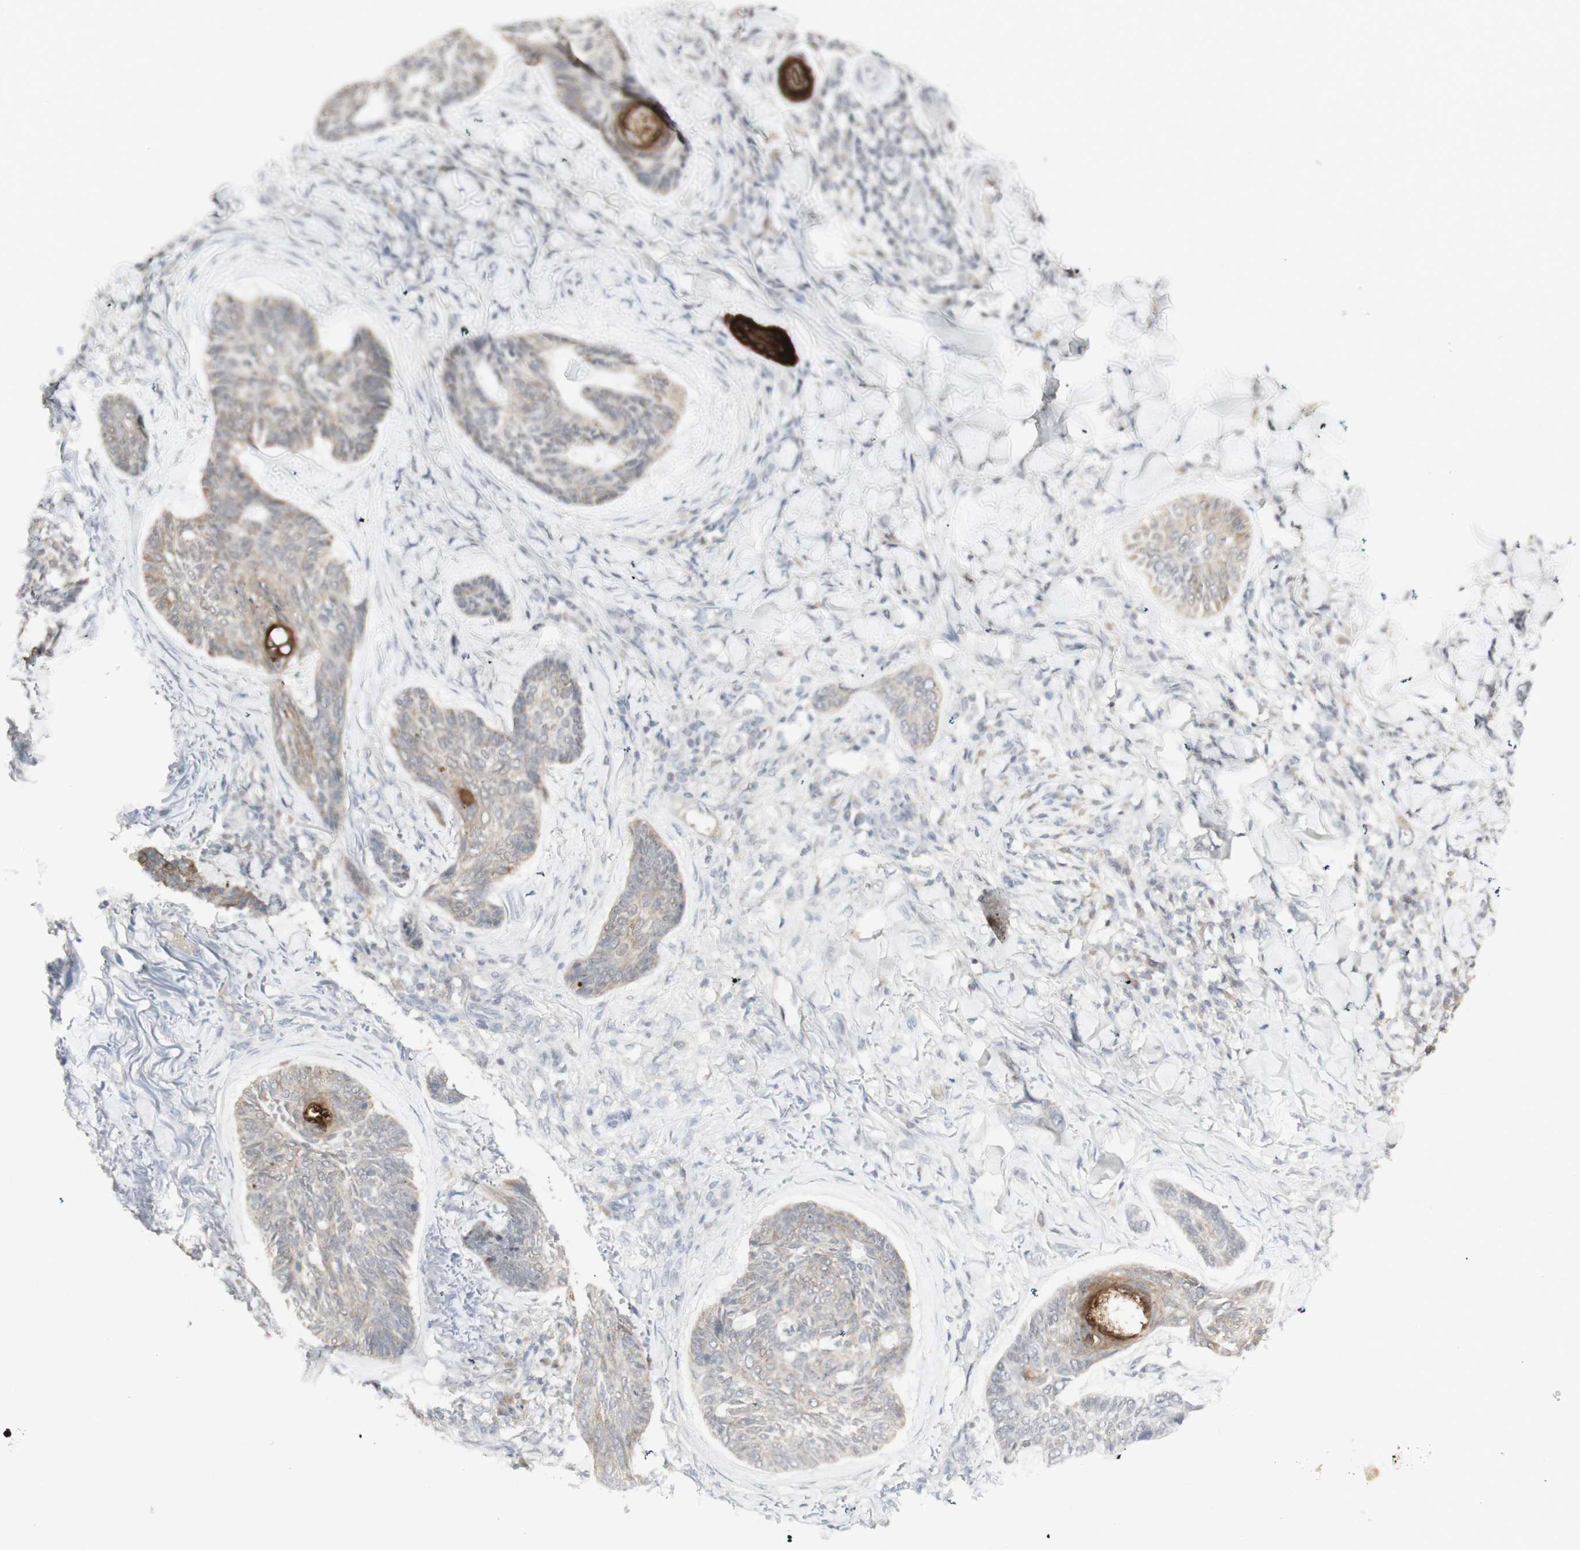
{"staining": {"intensity": "weak", "quantity": "25%-75%", "location": "cytoplasmic/membranous"}, "tissue": "skin cancer", "cell_type": "Tumor cells", "image_type": "cancer", "snomed": [{"axis": "morphology", "description": "Basal cell carcinoma"}, {"axis": "topography", "description": "Skin"}], "caption": "Protein expression by IHC demonstrates weak cytoplasmic/membranous expression in about 25%-75% of tumor cells in basal cell carcinoma (skin).", "gene": "C1orf116", "patient": {"sex": "male", "age": 43}}